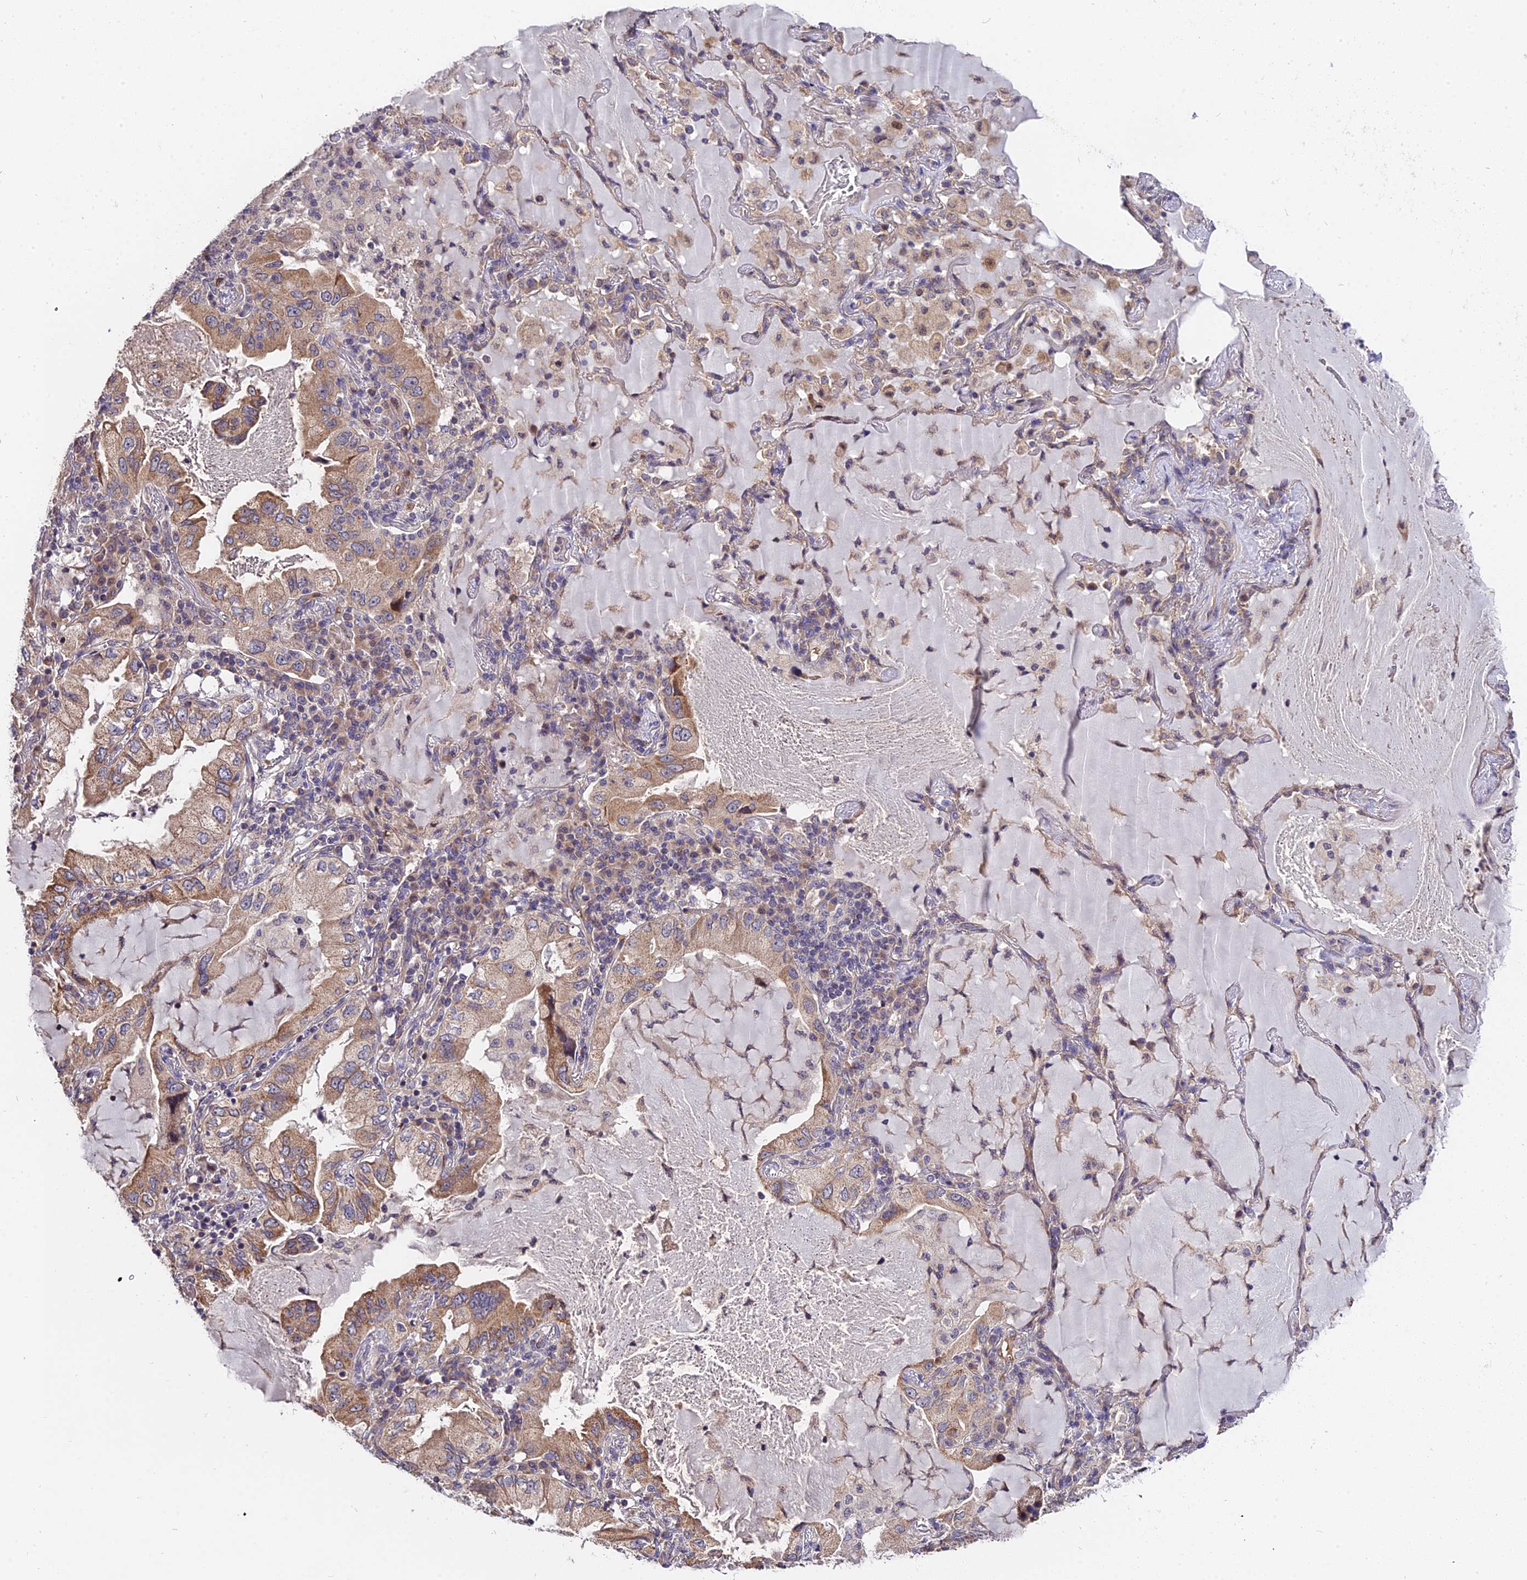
{"staining": {"intensity": "moderate", "quantity": "25%-75%", "location": "cytoplasmic/membranous"}, "tissue": "lung cancer", "cell_type": "Tumor cells", "image_type": "cancer", "snomed": [{"axis": "morphology", "description": "Adenocarcinoma, NOS"}, {"axis": "topography", "description": "Lung"}], "caption": "Lung cancer tissue shows moderate cytoplasmic/membranous positivity in about 25%-75% of tumor cells", "gene": "TRMT1", "patient": {"sex": "female", "age": 69}}